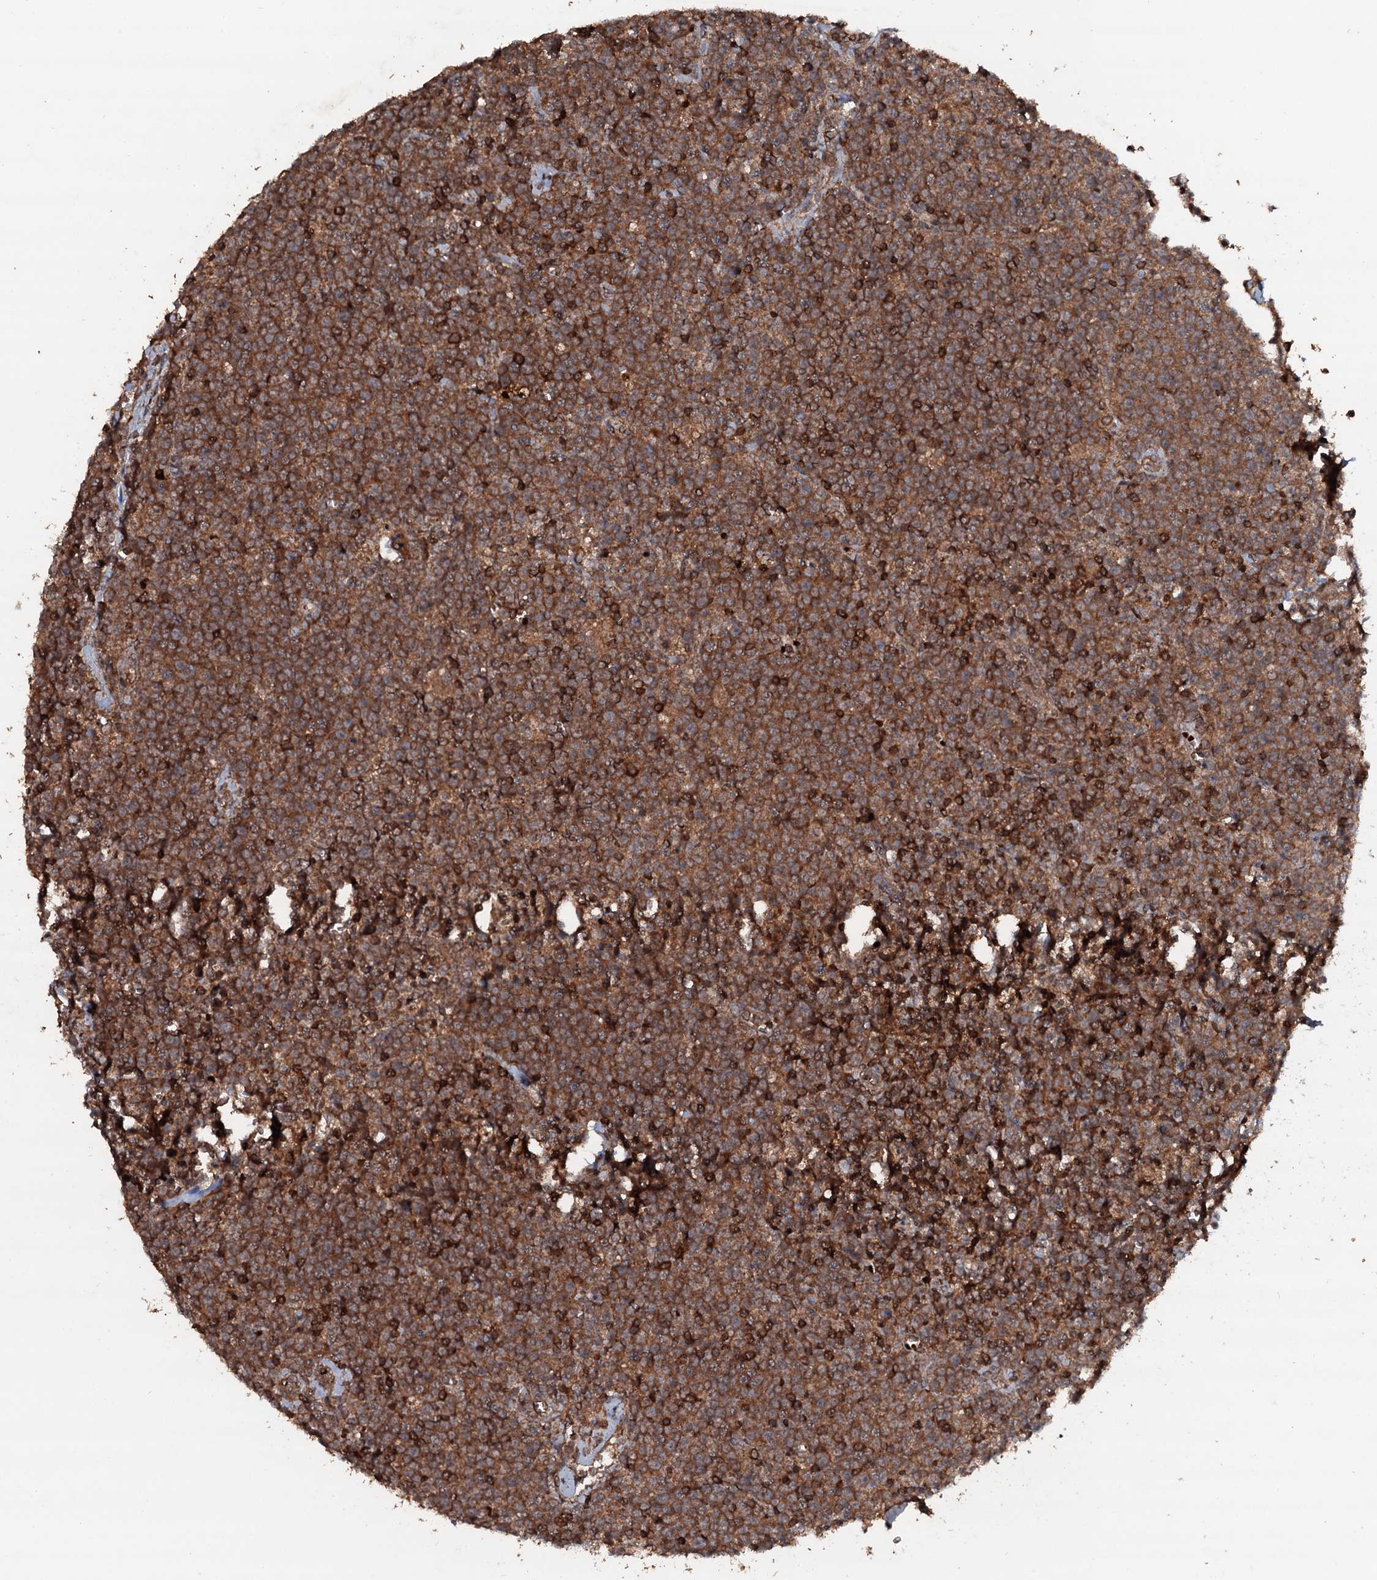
{"staining": {"intensity": "moderate", "quantity": ">75%", "location": "cytoplasmic/membranous"}, "tissue": "lymphoma", "cell_type": "Tumor cells", "image_type": "cancer", "snomed": [{"axis": "morphology", "description": "Malignant lymphoma, non-Hodgkin's type, High grade"}, {"axis": "topography", "description": "Lymph node"}], "caption": "Protein staining by immunohistochemistry shows moderate cytoplasmic/membranous expression in about >75% of tumor cells in lymphoma. The staining was performed using DAB to visualize the protein expression in brown, while the nuclei were stained in blue with hematoxylin (Magnification: 20x).", "gene": "ADGRG3", "patient": {"sex": "male", "age": 61}}